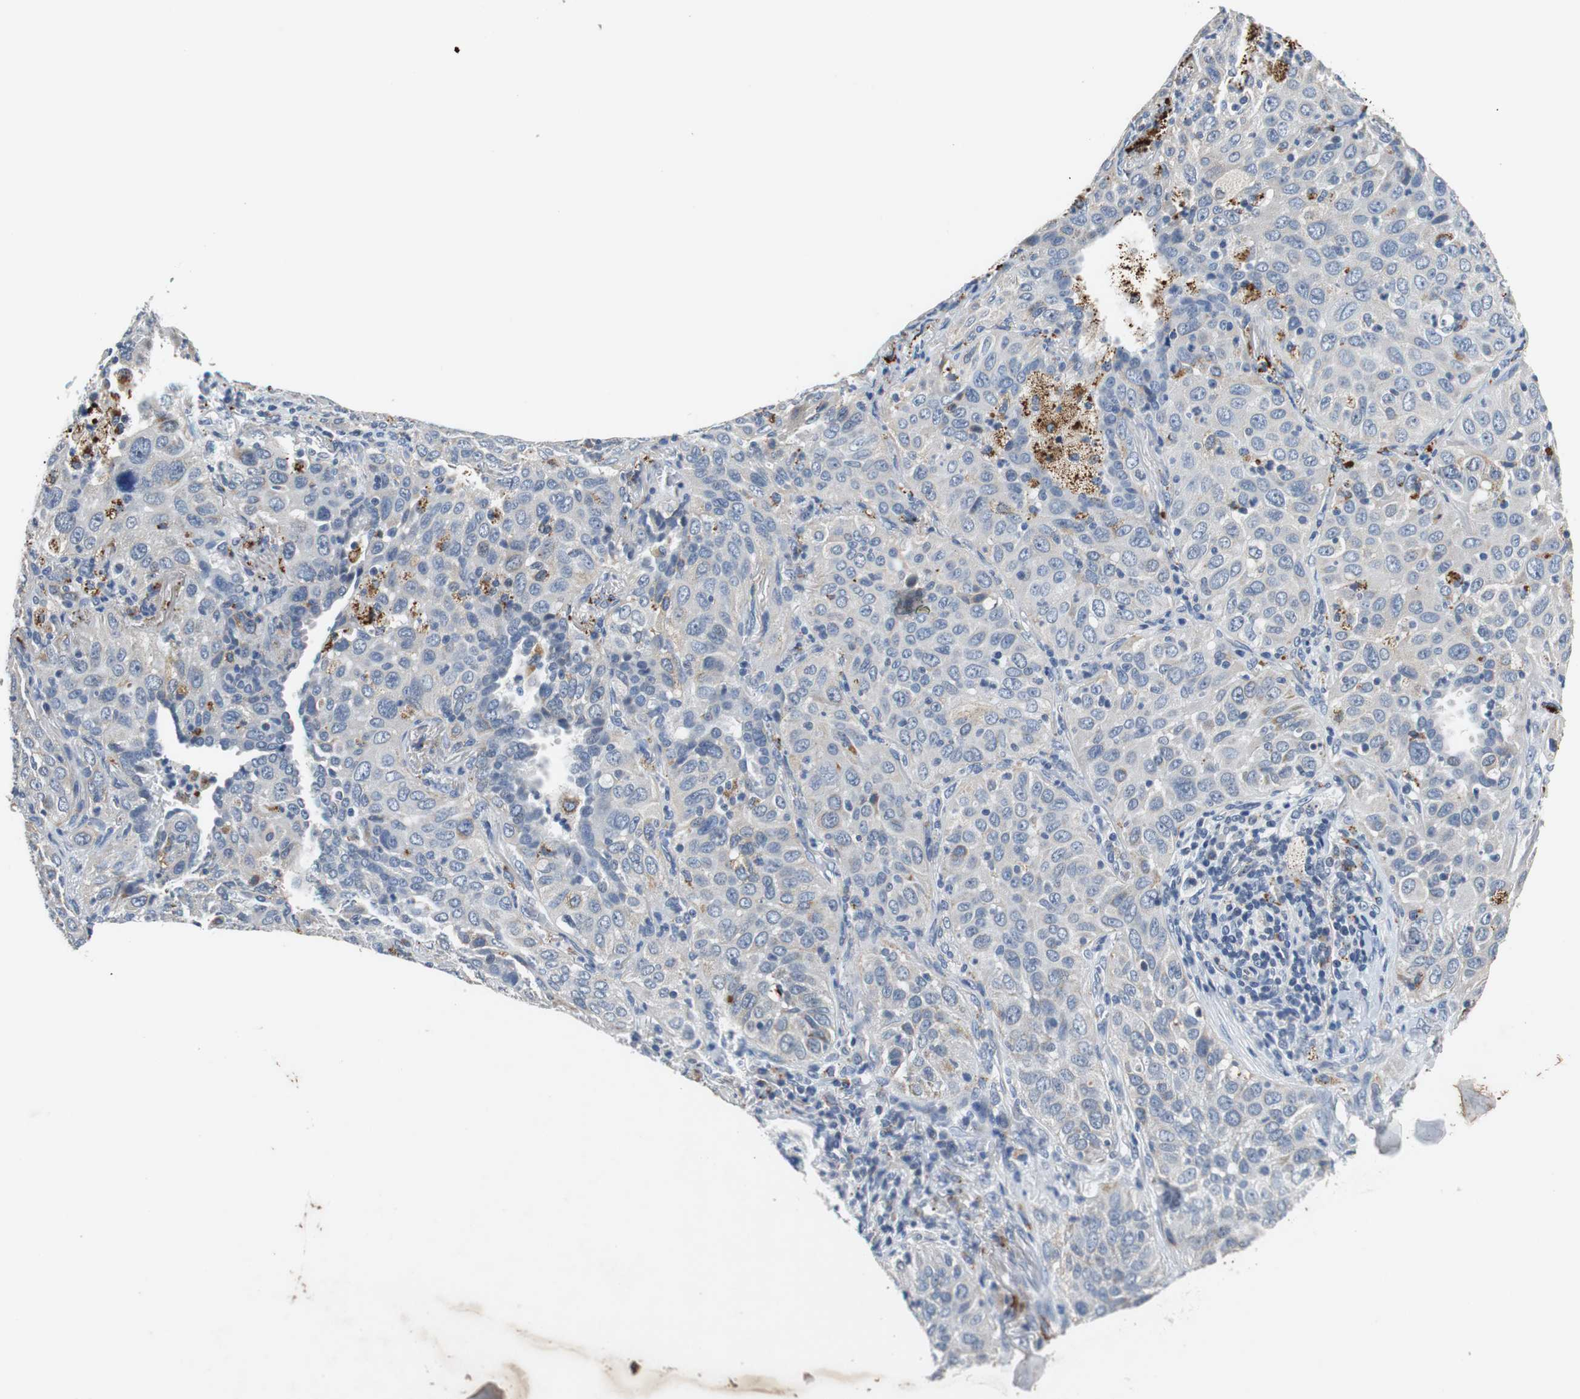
{"staining": {"intensity": "weak", "quantity": "<25%", "location": "cytoplasmic/membranous"}, "tissue": "lung cancer", "cell_type": "Tumor cells", "image_type": "cancer", "snomed": [{"axis": "morphology", "description": "Squamous cell carcinoma, NOS"}, {"axis": "topography", "description": "Lung"}], "caption": "Photomicrograph shows no significant protein expression in tumor cells of squamous cell carcinoma (lung).", "gene": "NLGN1", "patient": {"sex": "female", "age": 67}}